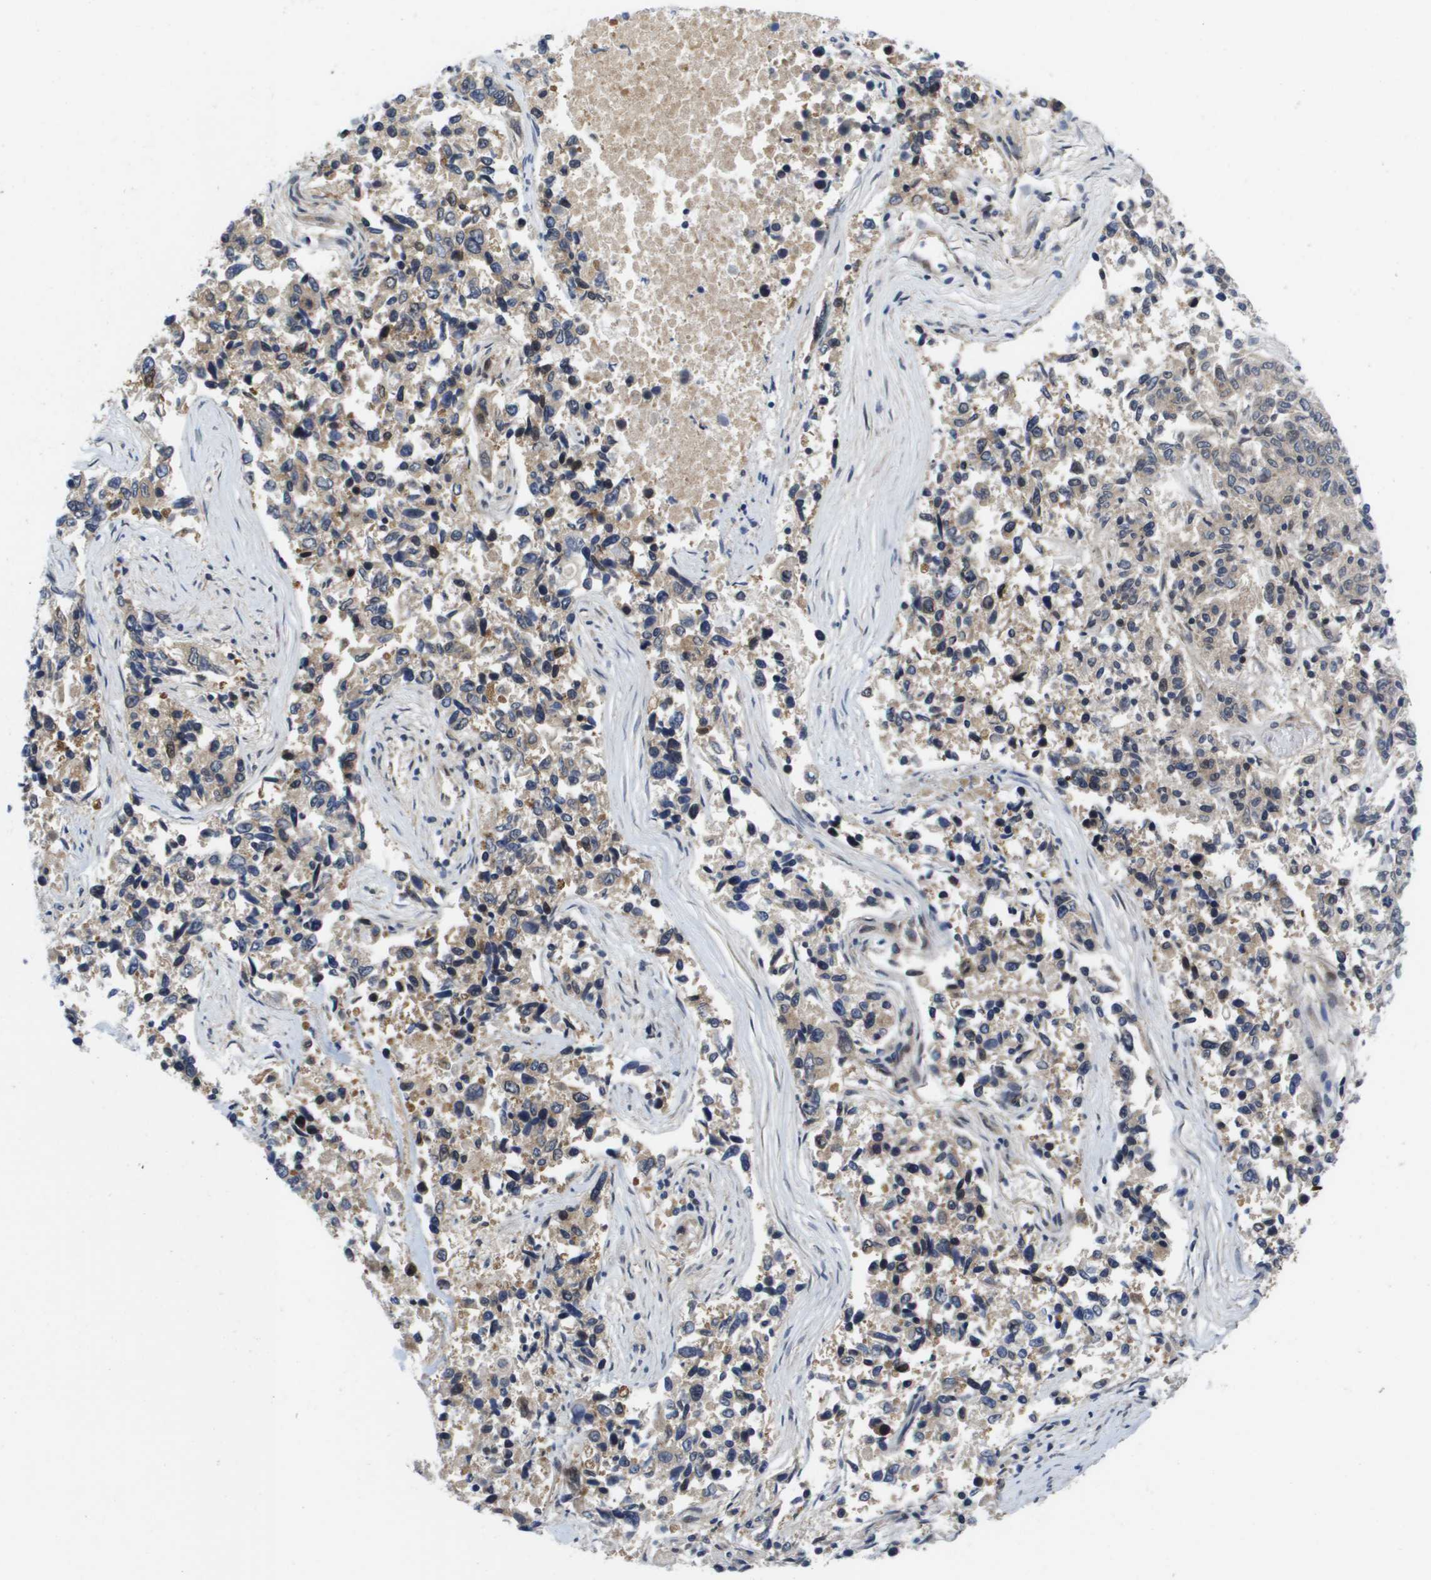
{"staining": {"intensity": "weak", "quantity": "25%-75%", "location": "cytoplasmic/membranous"}, "tissue": "lung cancer", "cell_type": "Tumor cells", "image_type": "cancer", "snomed": [{"axis": "morphology", "description": "Adenocarcinoma, NOS"}, {"axis": "topography", "description": "Lung"}], "caption": "IHC photomicrograph of human lung cancer stained for a protein (brown), which reveals low levels of weak cytoplasmic/membranous staining in about 25%-75% of tumor cells.", "gene": "FKBP4", "patient": {"sex": "male", "age": 84}}